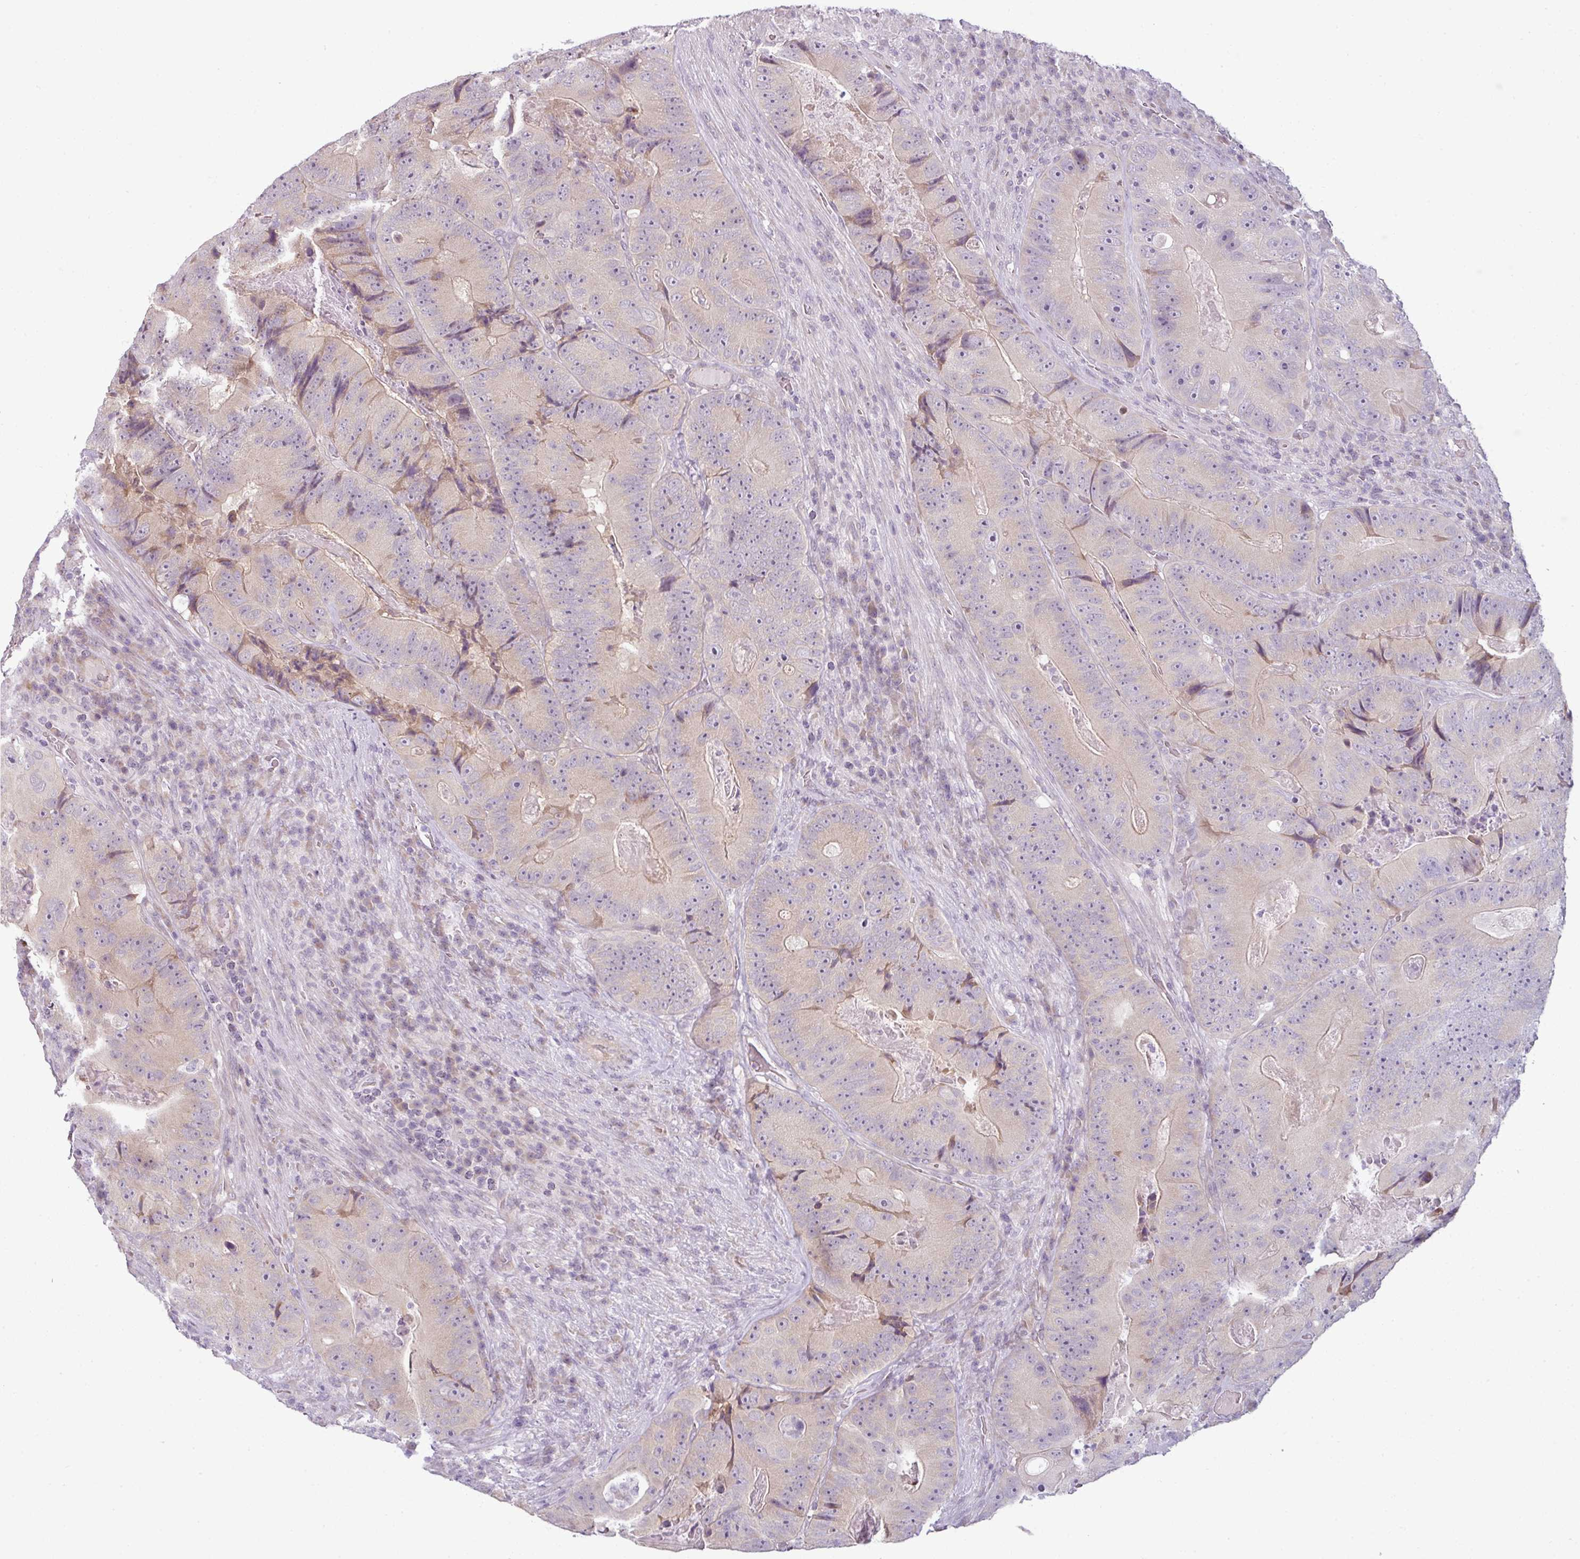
{"staining": {"intensity": "negative", "quantity": "none", "location": "none"}, "tissue": "colorectal cancer", "cell_type": "Tumor cells", "image_type": "cancer", "snomed": [{"axis": "morphology", "description": "Adenocarcinoma, NOS"}, {"axis": "topography", "description": "Colon"}], "caption": "A high-resolution micrograph shows IHC staining of adenocarcinoma (colorectal), which demonstrates no significant expression in tumor cells.", "gene": "OR52D1", "patient": {"sex": "female", "age": 86}}